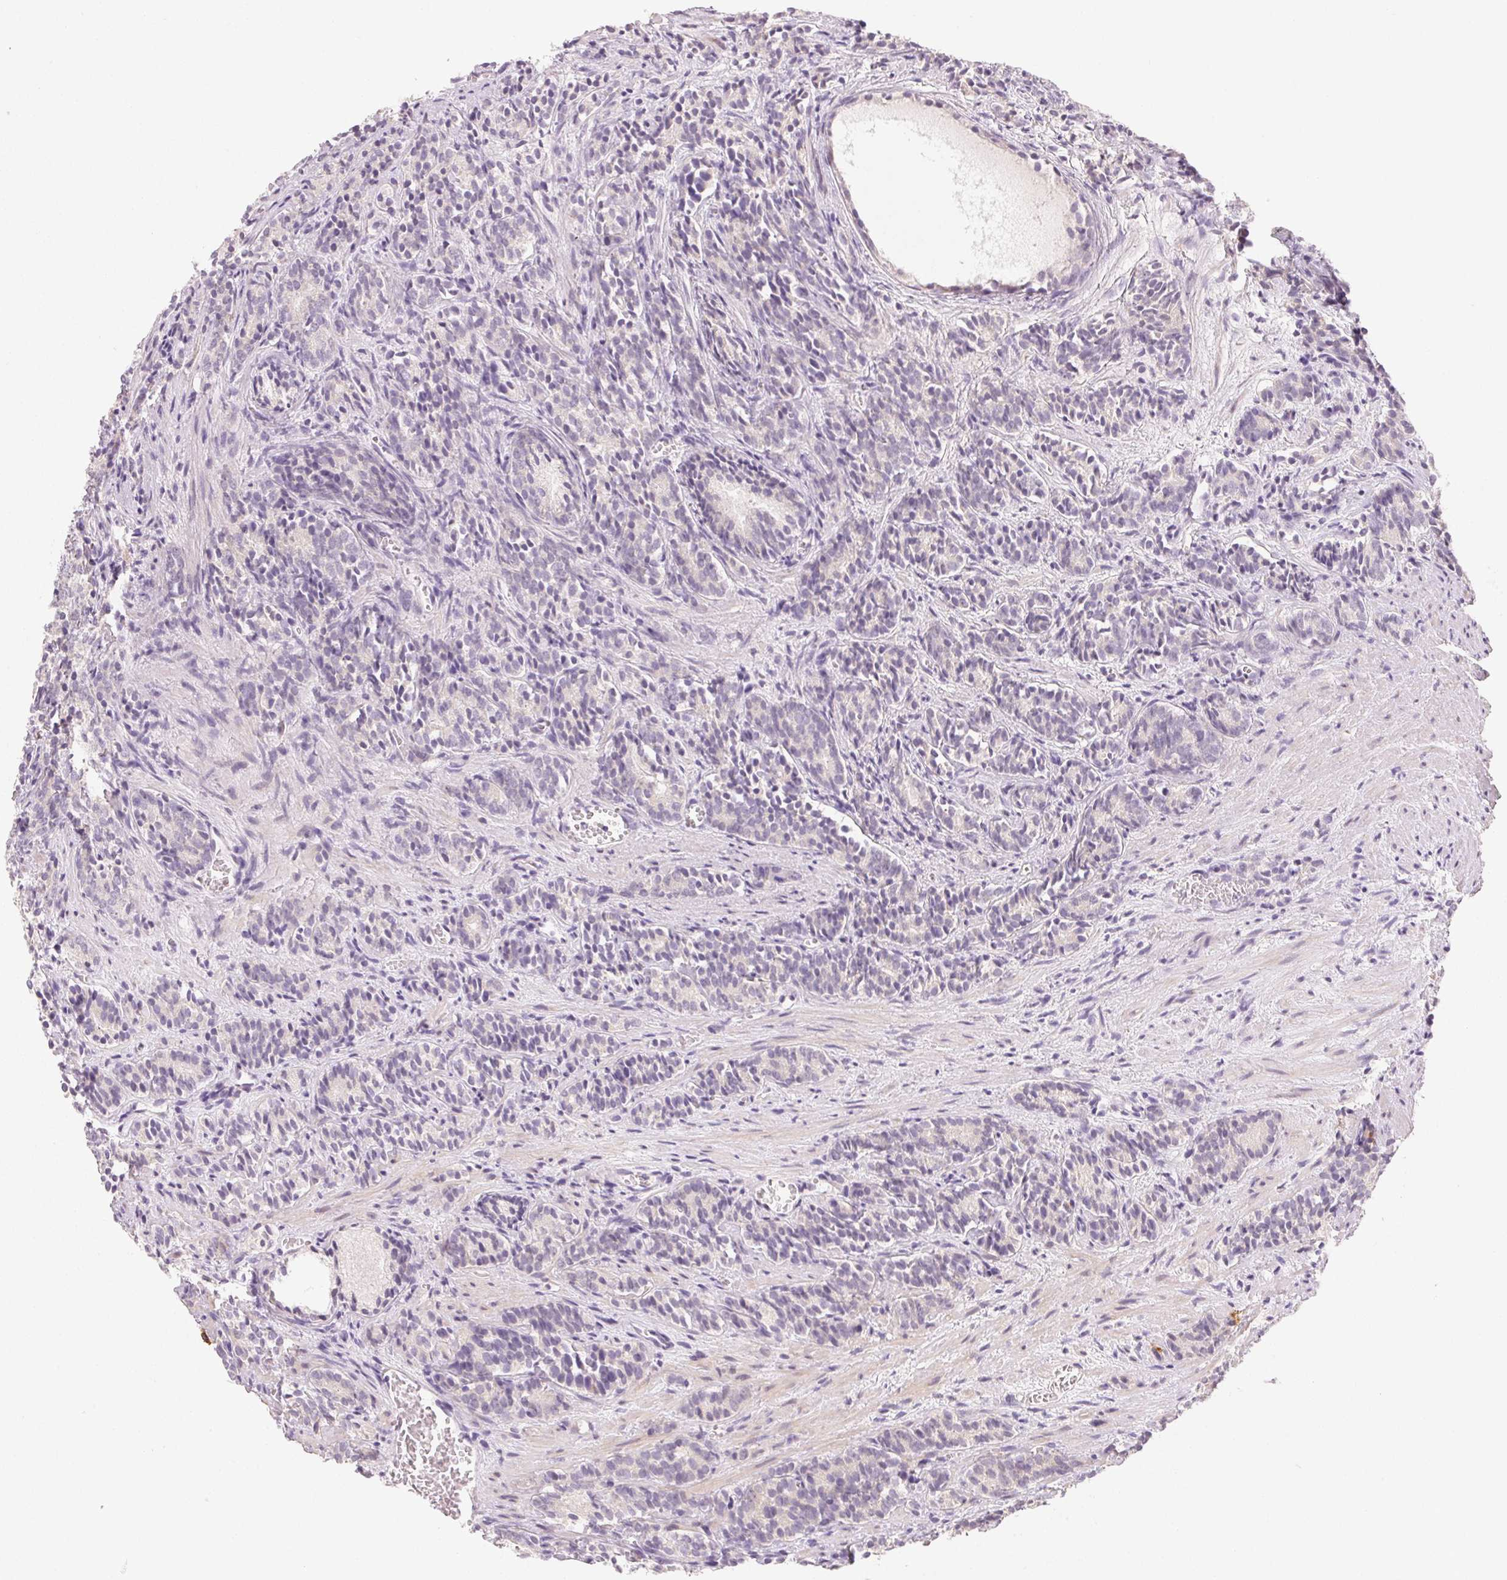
{"staining": {"intensity": "negative", "quantity": "none", "location": "none"}, "tissue": "prostate cancer", "cell_type": "Tumor cells", "image_type": "cancer", "snomed": [{"axis": "morphology", "description": "Adenocarcinoma, High grade"}, {"axis": "topography", "description": "Prostate"}], "caption": "Prostate high-grade adenocarcinoma stained for a protein using immunohistochemistry displays no positivity tumor cells.", "gene": "MYBL1", "patient": {"sex": "male", "age": 84}}